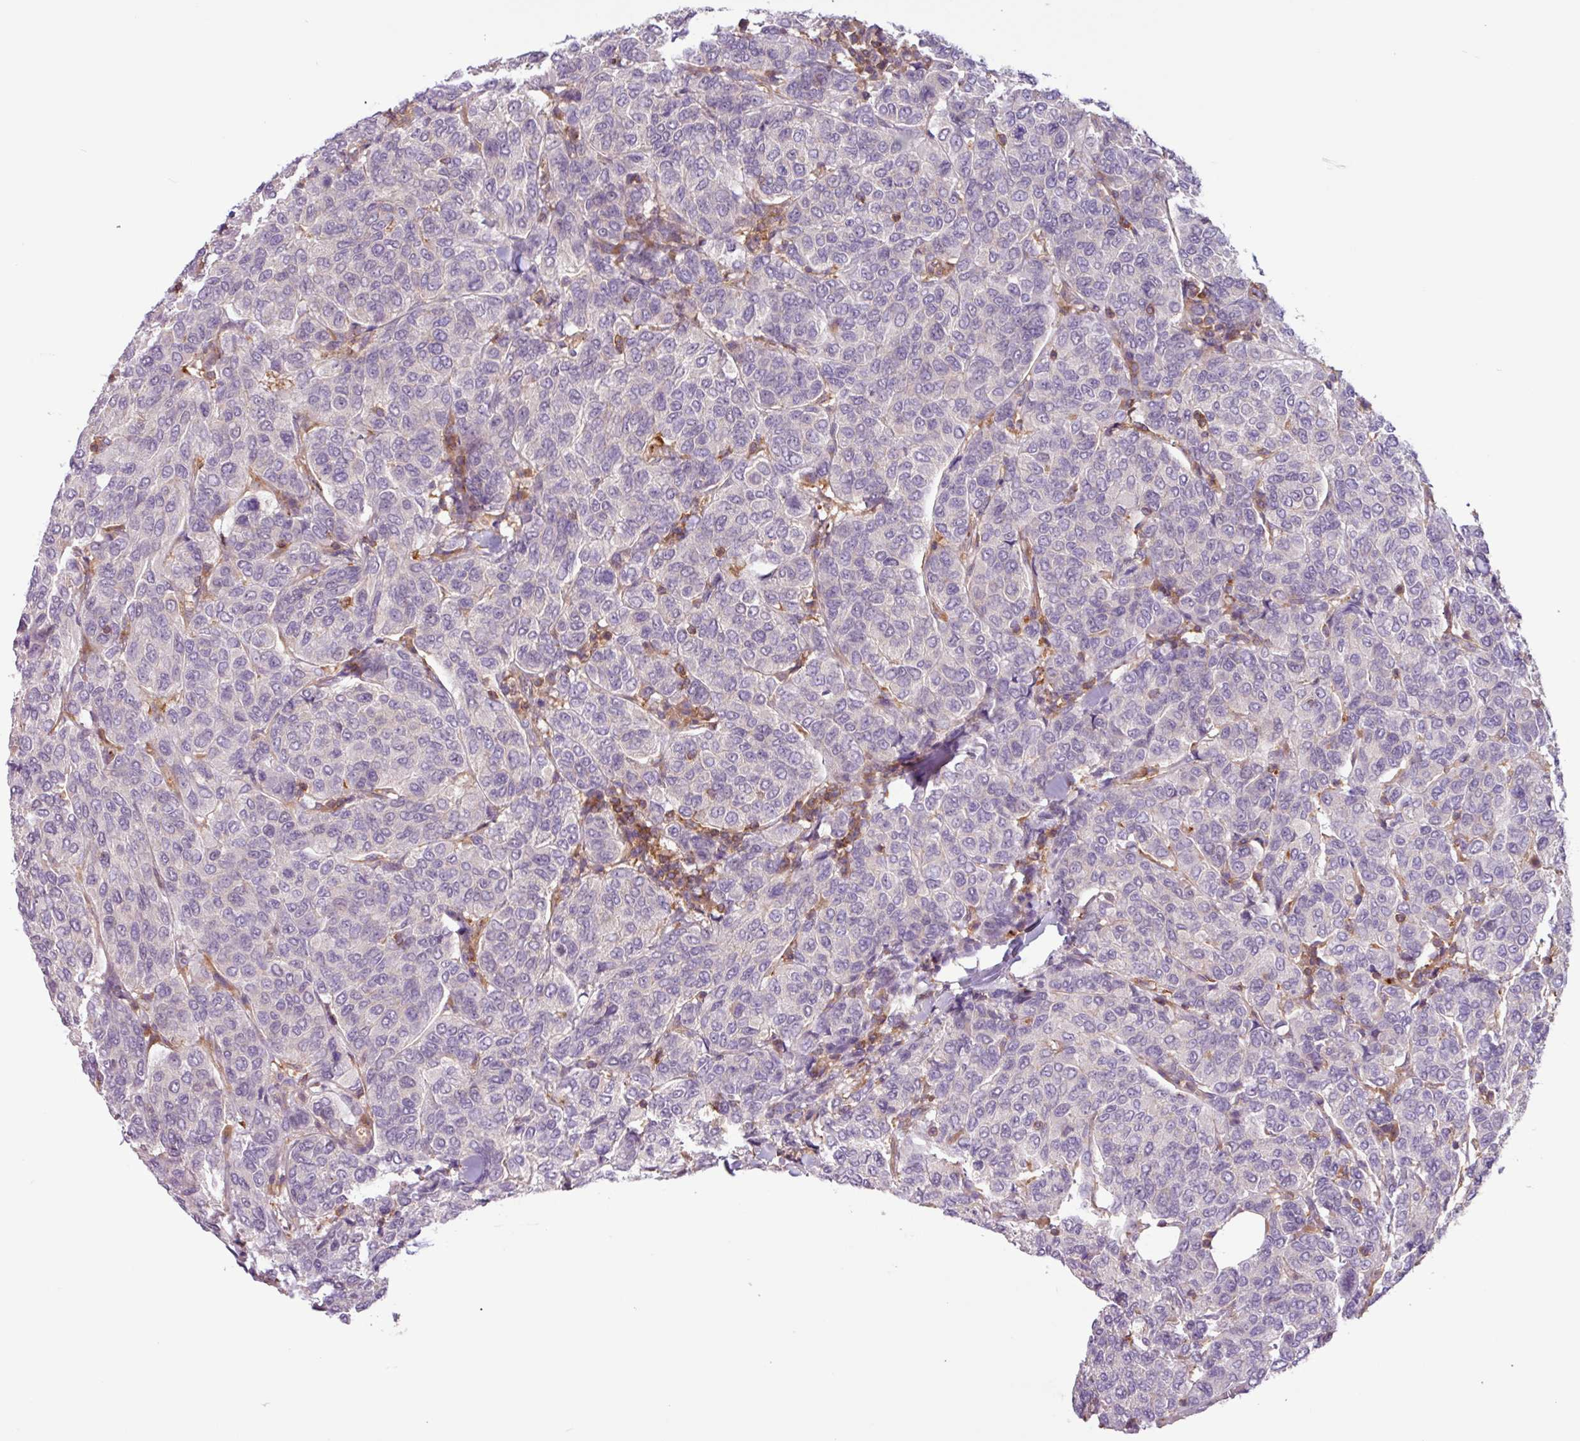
{"staining": {"intensity": "negative", "quantity": "none", "location": "none"}, "tissue": "breast cancer", "cell_type": "Tumor cells", "image_type": "cancer", "snomed": [{"axis": "morphology", "description": "Duct carcinoma"}, {"axis": "topography", "description": "Breast"}], "caption": "High magnification brightfield microscopy of breast cancer stained with DAB (3,3'-diaminobenzidine) (brown) and counterstained with hematoxylin (blue): tumor cells show no significant expression.", "gene": "ACTR3", "patient": {"sex": "female", "age": 55}}